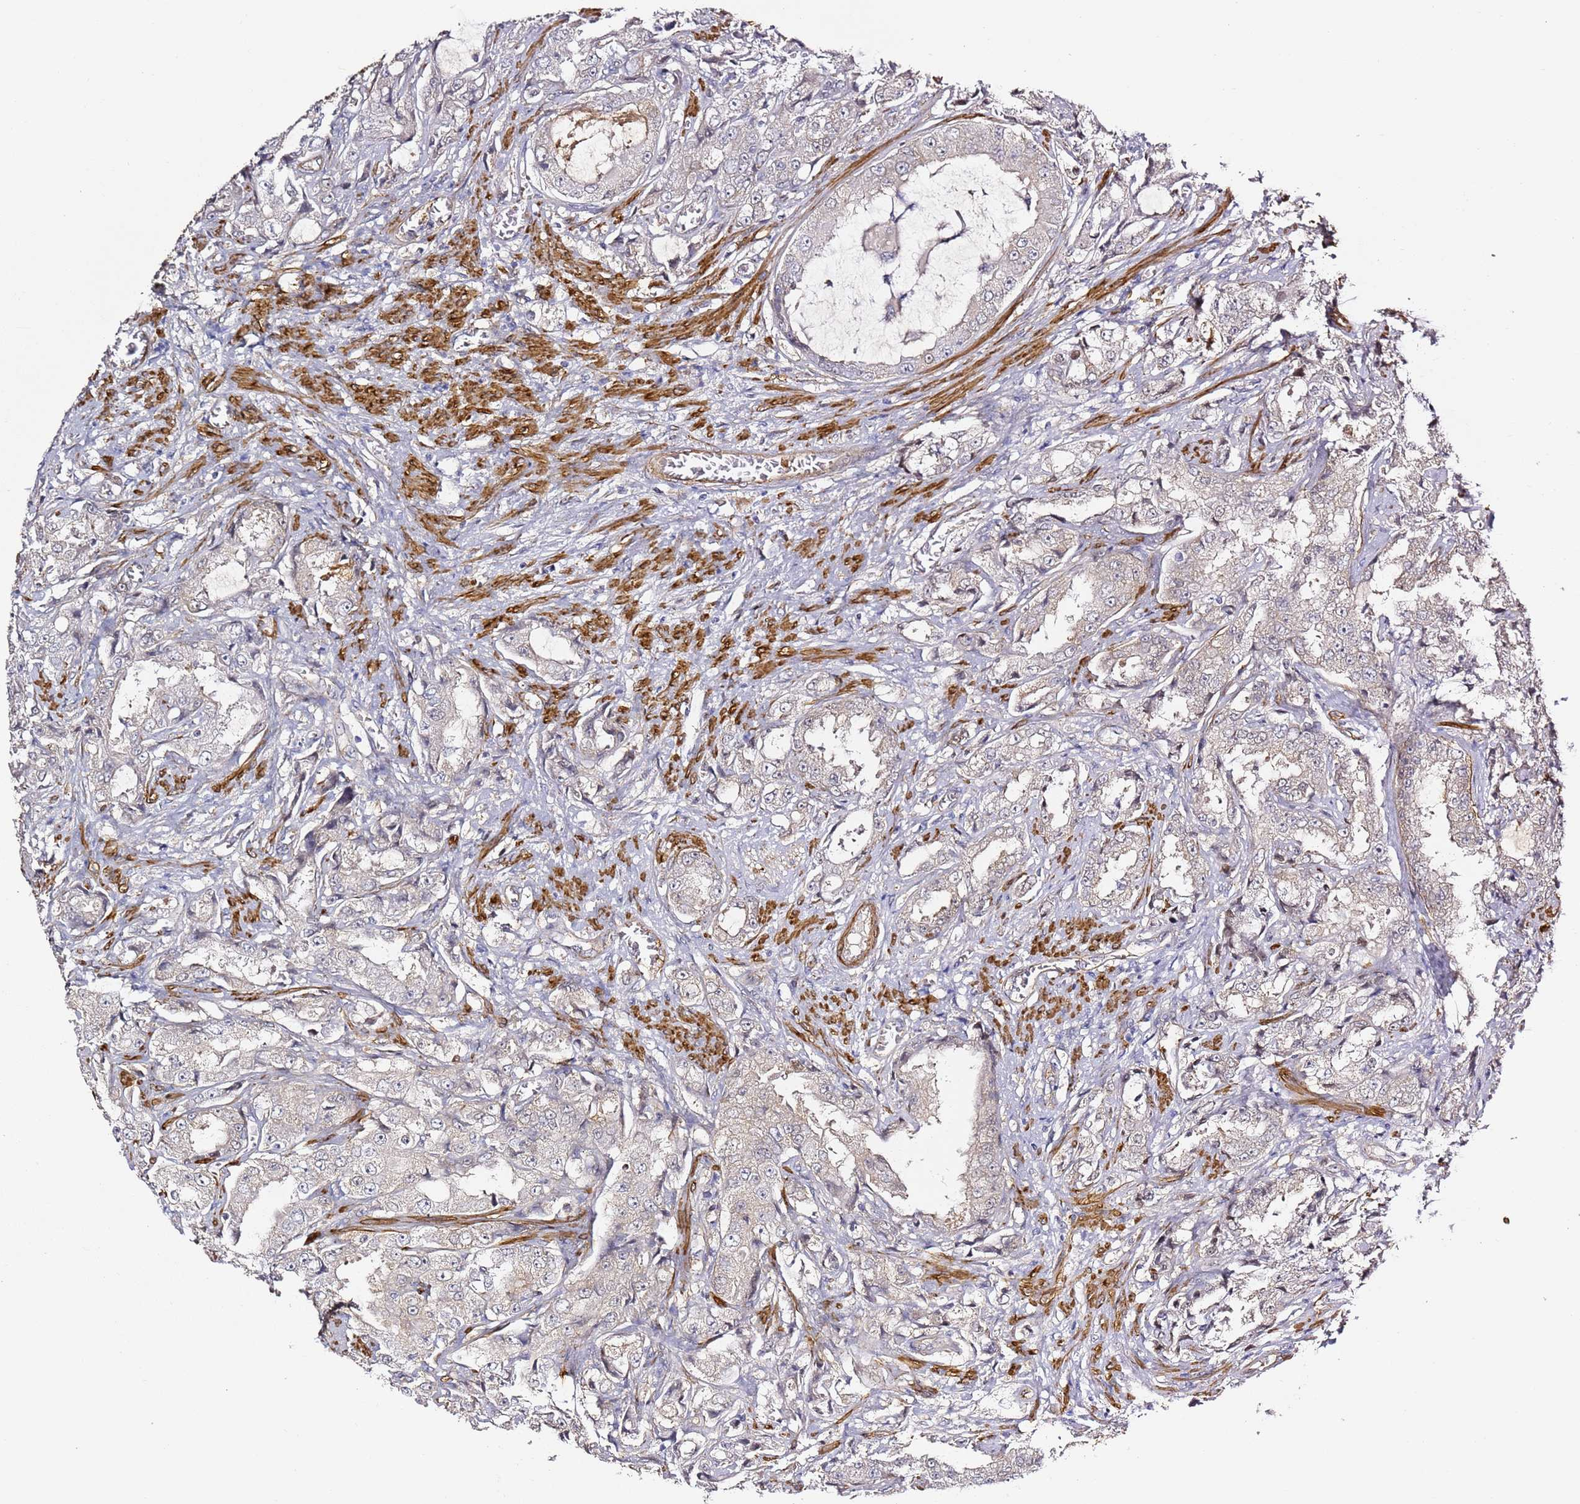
{"staining": {"intensity": "negative", "quantity": "none", "location": "none"}, "tissue": "prostate cancer", "cell_type": "Tumor cells", "image_type": "cancer", "snomed": [{"axis": "morphology", "description": "Adenocarcinoma, High grade"}, {"axis": "topography", "description": "Prostate"}], "caption": "IHC of human prostate cancer (adenocarcinoma (high-grade)) exhibits no positivity in tumor cells.", "gene": "EPS8L1", "patient": {"sex": "male", "age": 73}}